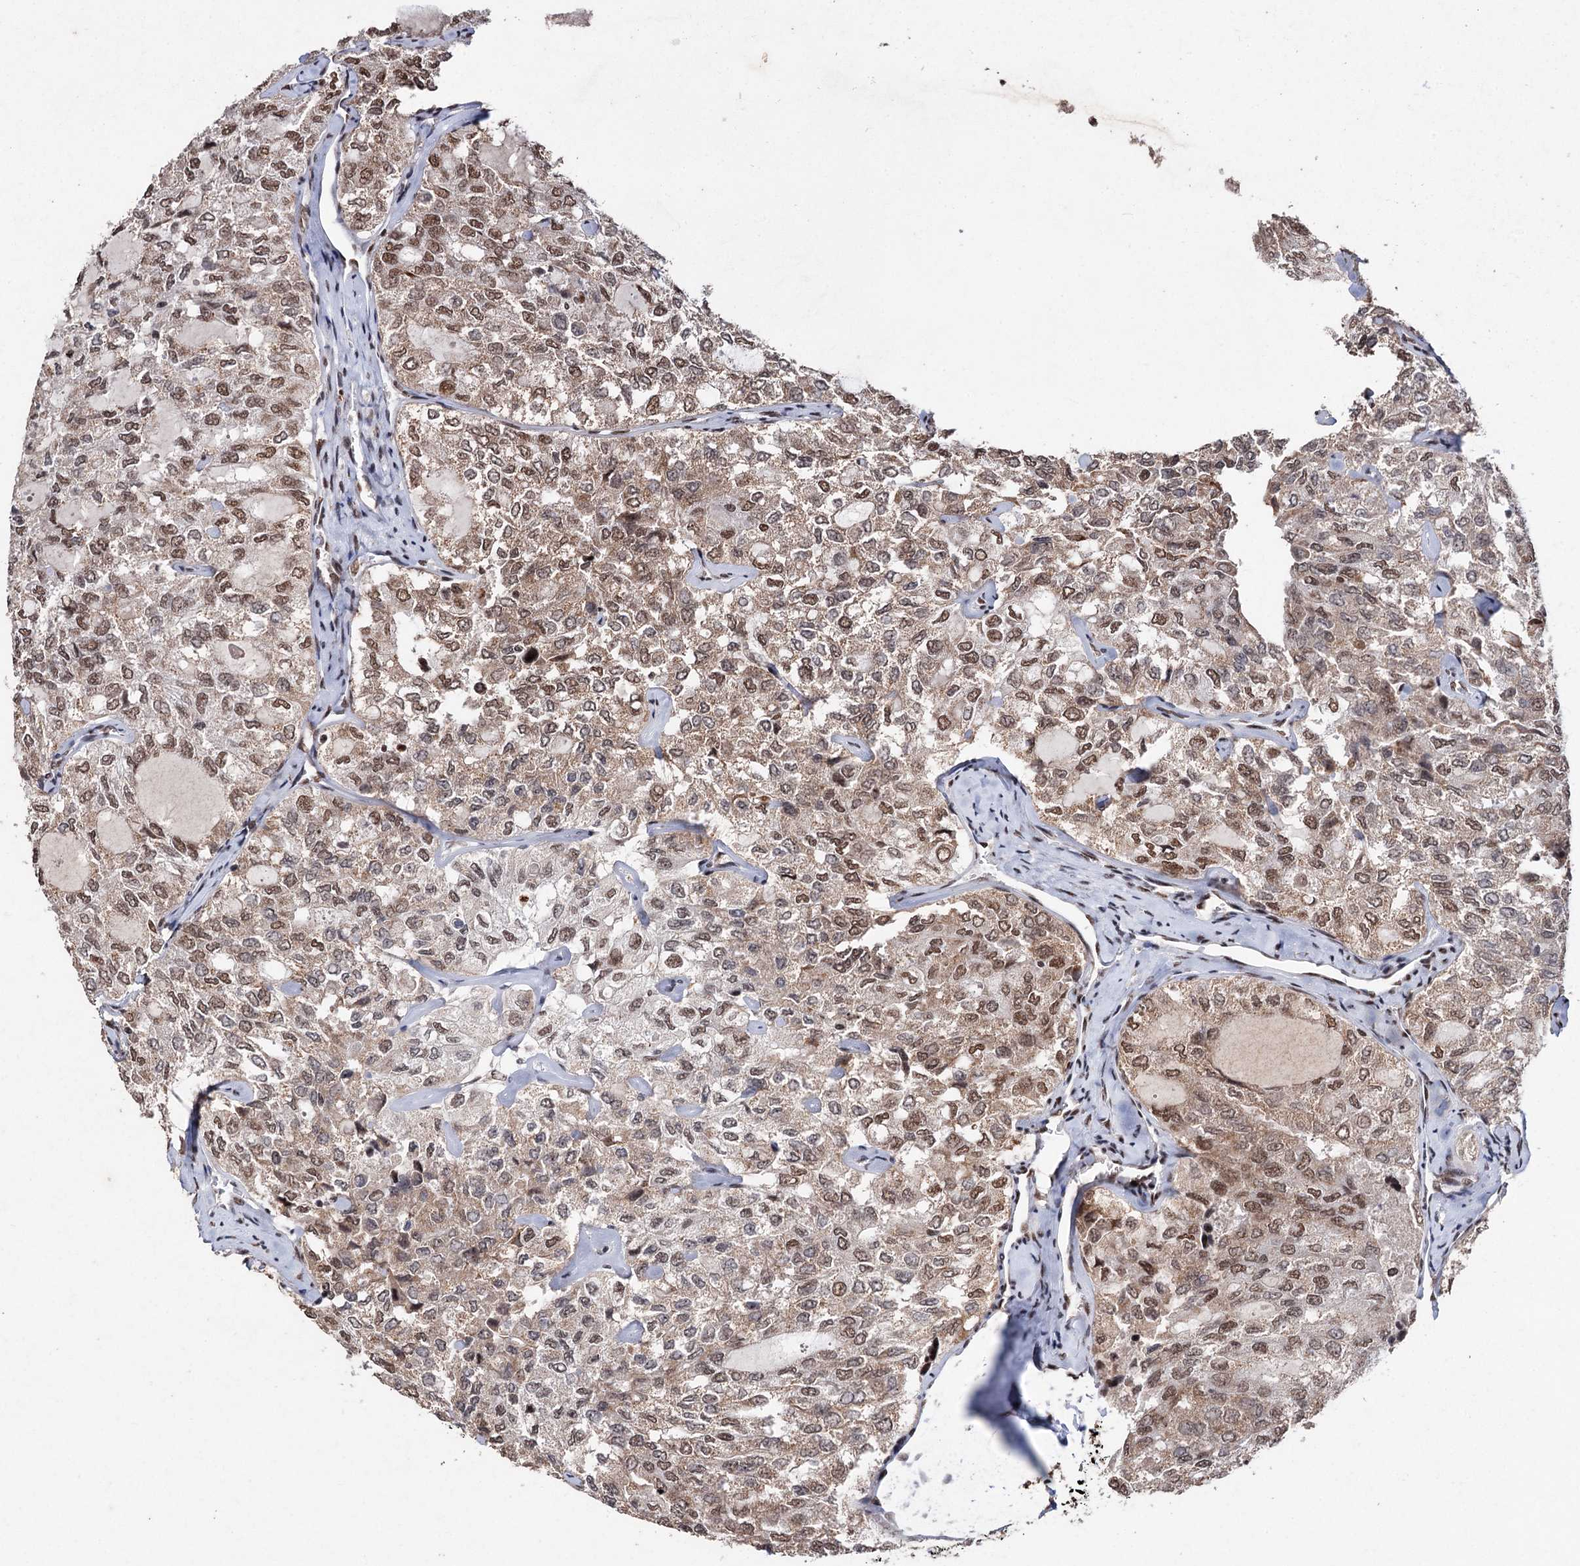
{"staining": {"intensity": "moderate", "quantity": ">75%", "location": "cytoplasmic/membranous,nuclear"}, "tissue": "thyroid cancer", "cell_type": "Tumor cells", "image_type": "cancer", "snomed": [{"axis": "morphology", "description": "Follicular adenoma carcinoma, NOS"}, {"axis": "topography", "description": "Thyroid gland"}], "caption": "Thyroid follicular adenoma carcinoma stained for a protein (brown) displays moderate cytoplasmic/membranous and nuclear positive expression in approximately >75% of tumor cells.", "gene": "MATR3", "patient": {"sex": "male", "age": 75}}